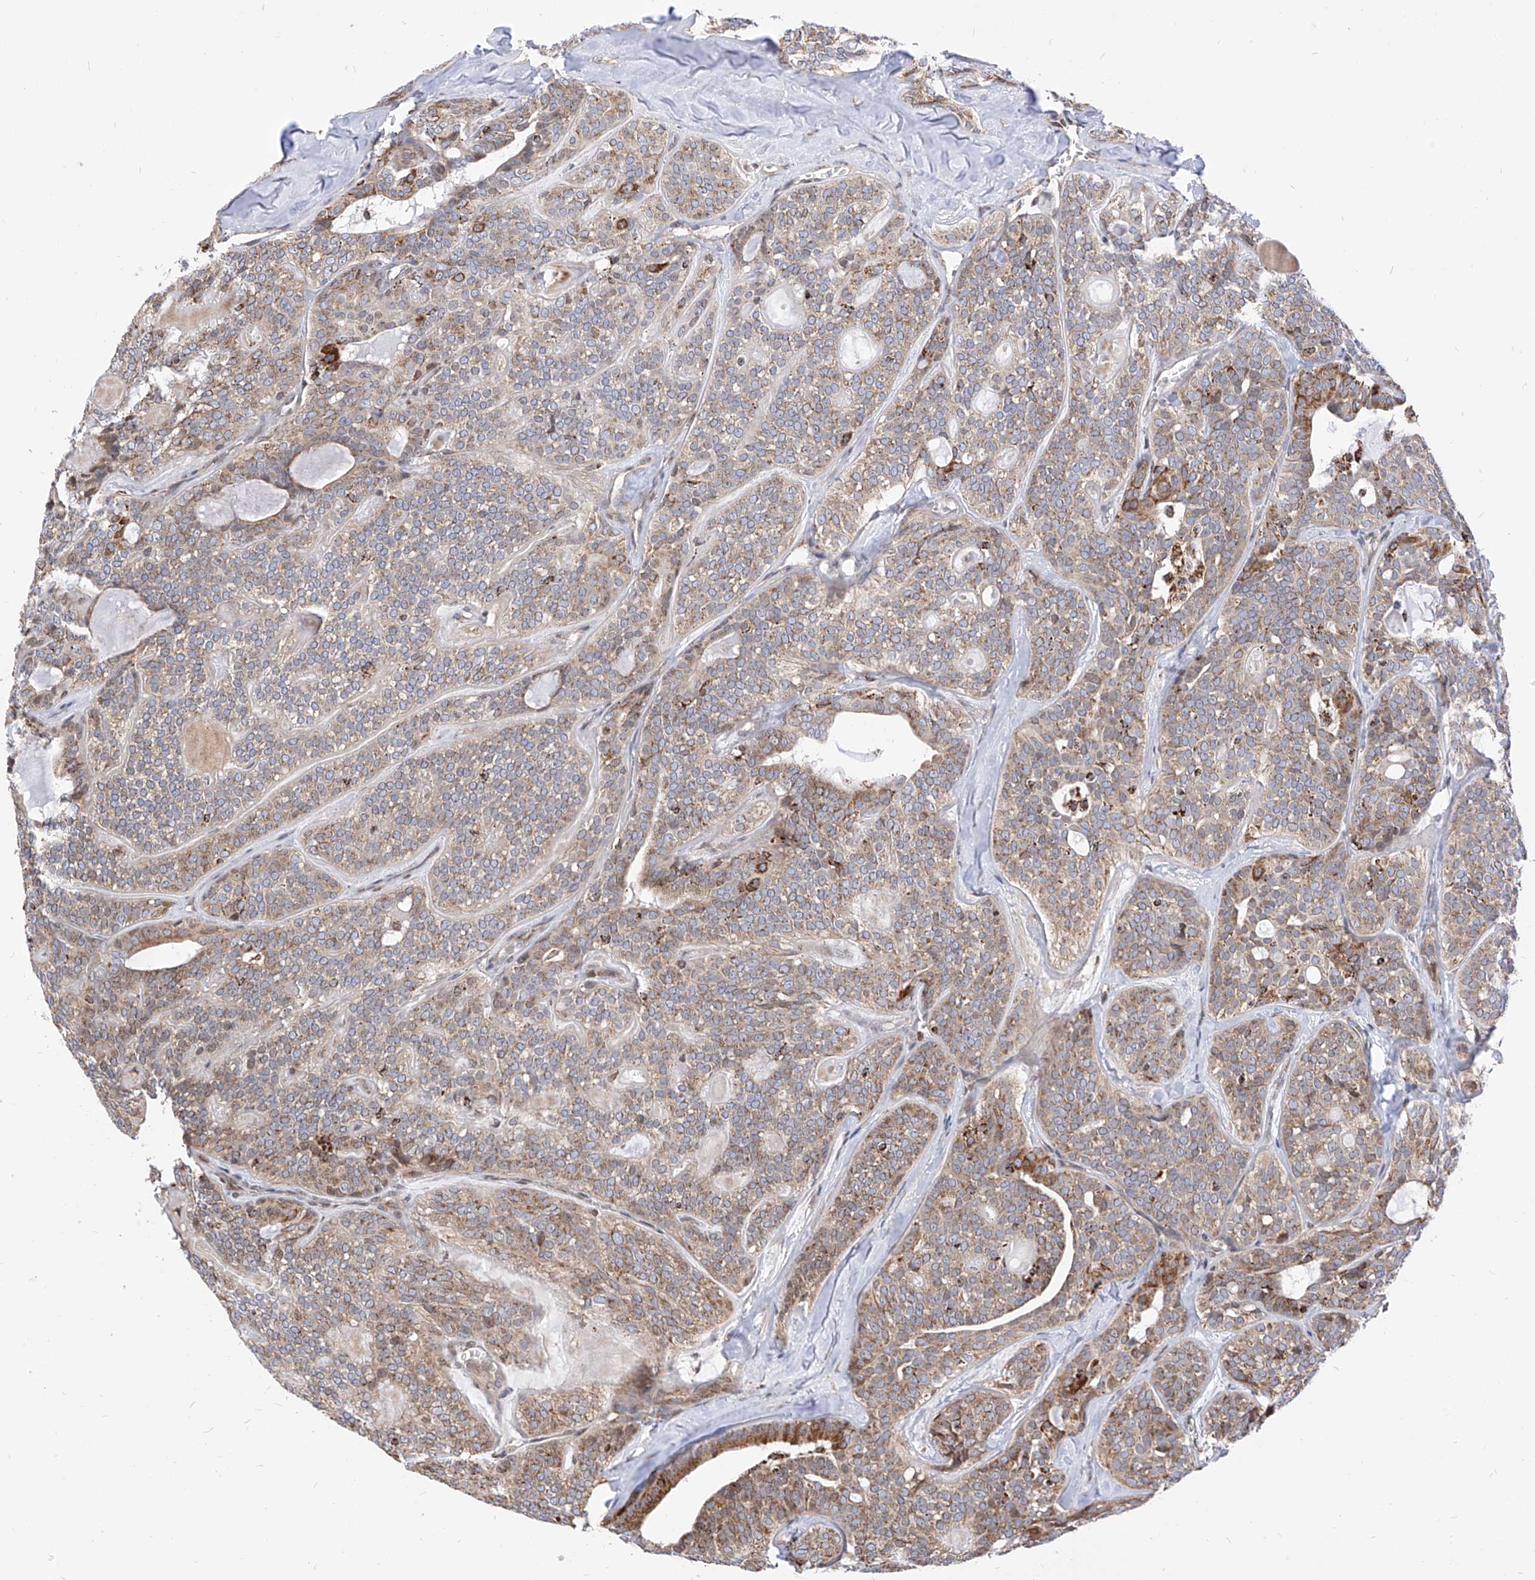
{"staining": {"intensity": "moderate", "quantity": ">75%", "location": "cytoplasmic/membranous"}, "tissue": "head and neck cancer", "cell_type": "Tumor cells", "image_type": "cancer", "snomed": [{"axis": "morphology", "description": "Adenocarcinoma, NOS"}, {"axis": "topography", "description": "Head-Neck"}], "caption": "Immunohistochemical staining of human head and neck adenocarcinoma shows medium levels of moderate cytoplasmic/membranous staining in approximately >75% of tumor cells.", "gene": "TTLL8", "patient": {"sex": "male", "age": 66}}